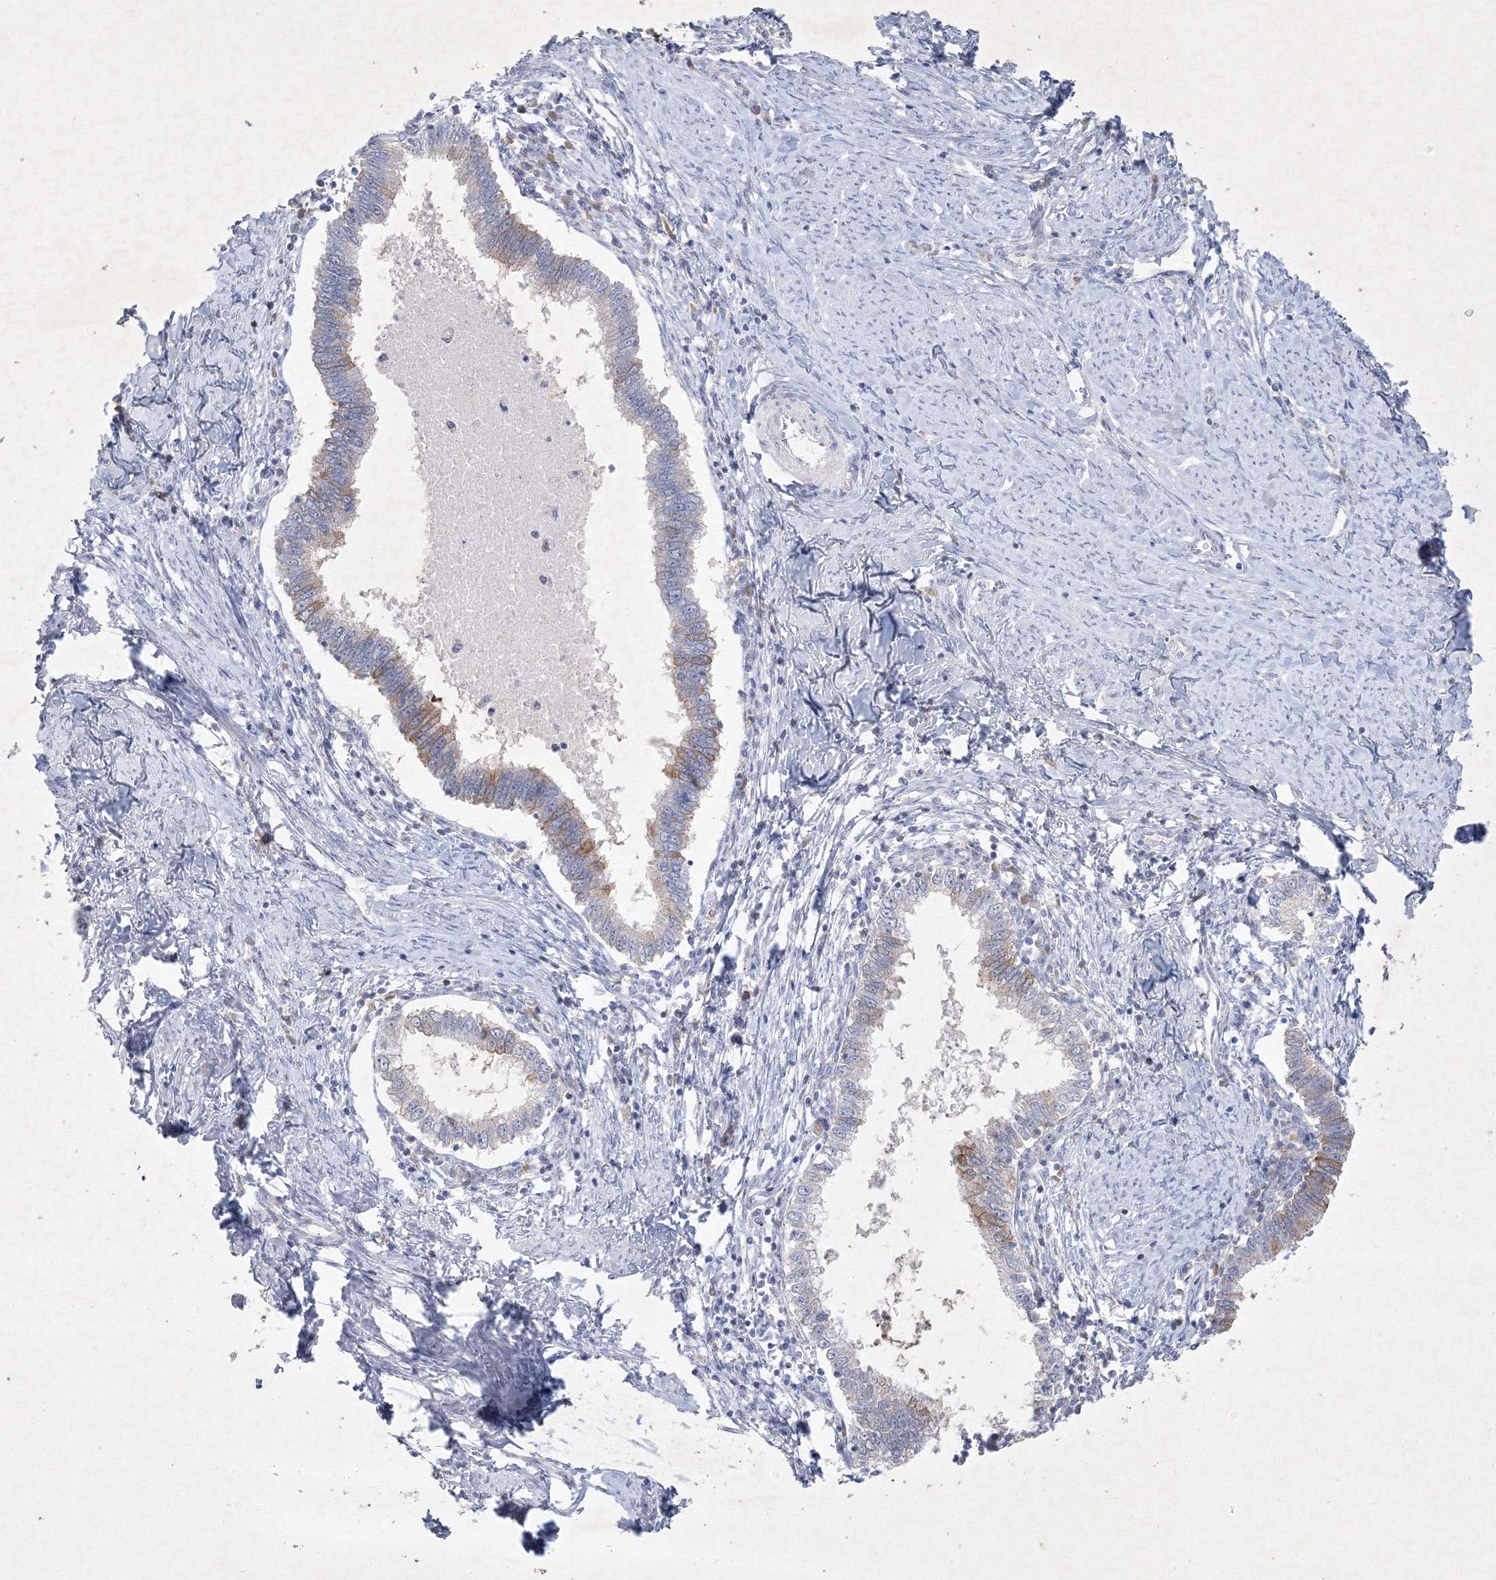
{"staining": {"intensity": "weak", "quantity": "25%-75%", "location": "cytoplasmic/membranous"}, "tissue": "cervical cancer", "cell_type": "Tumor cells", "image_type": "cancer", "snomed": [{"axis": "morphology", "description": "Adenocarcinoma, NOS"}, {"axis": "topography", "description": "Cervix"}], "caption": "Immunohistochemistry micrograph of neoplastic tissue: human cervical cancer (adenocarcinoma) stained using immunohistochemistry (IHC) displays low levels of weak protein expression localized specifically in the cytoplasmic/membranous of tumor cells, appearing as a cytoplasmic/membranous brown color.", "gene": "CXXC4", "patient": {"sex": "female", "age": 36}}